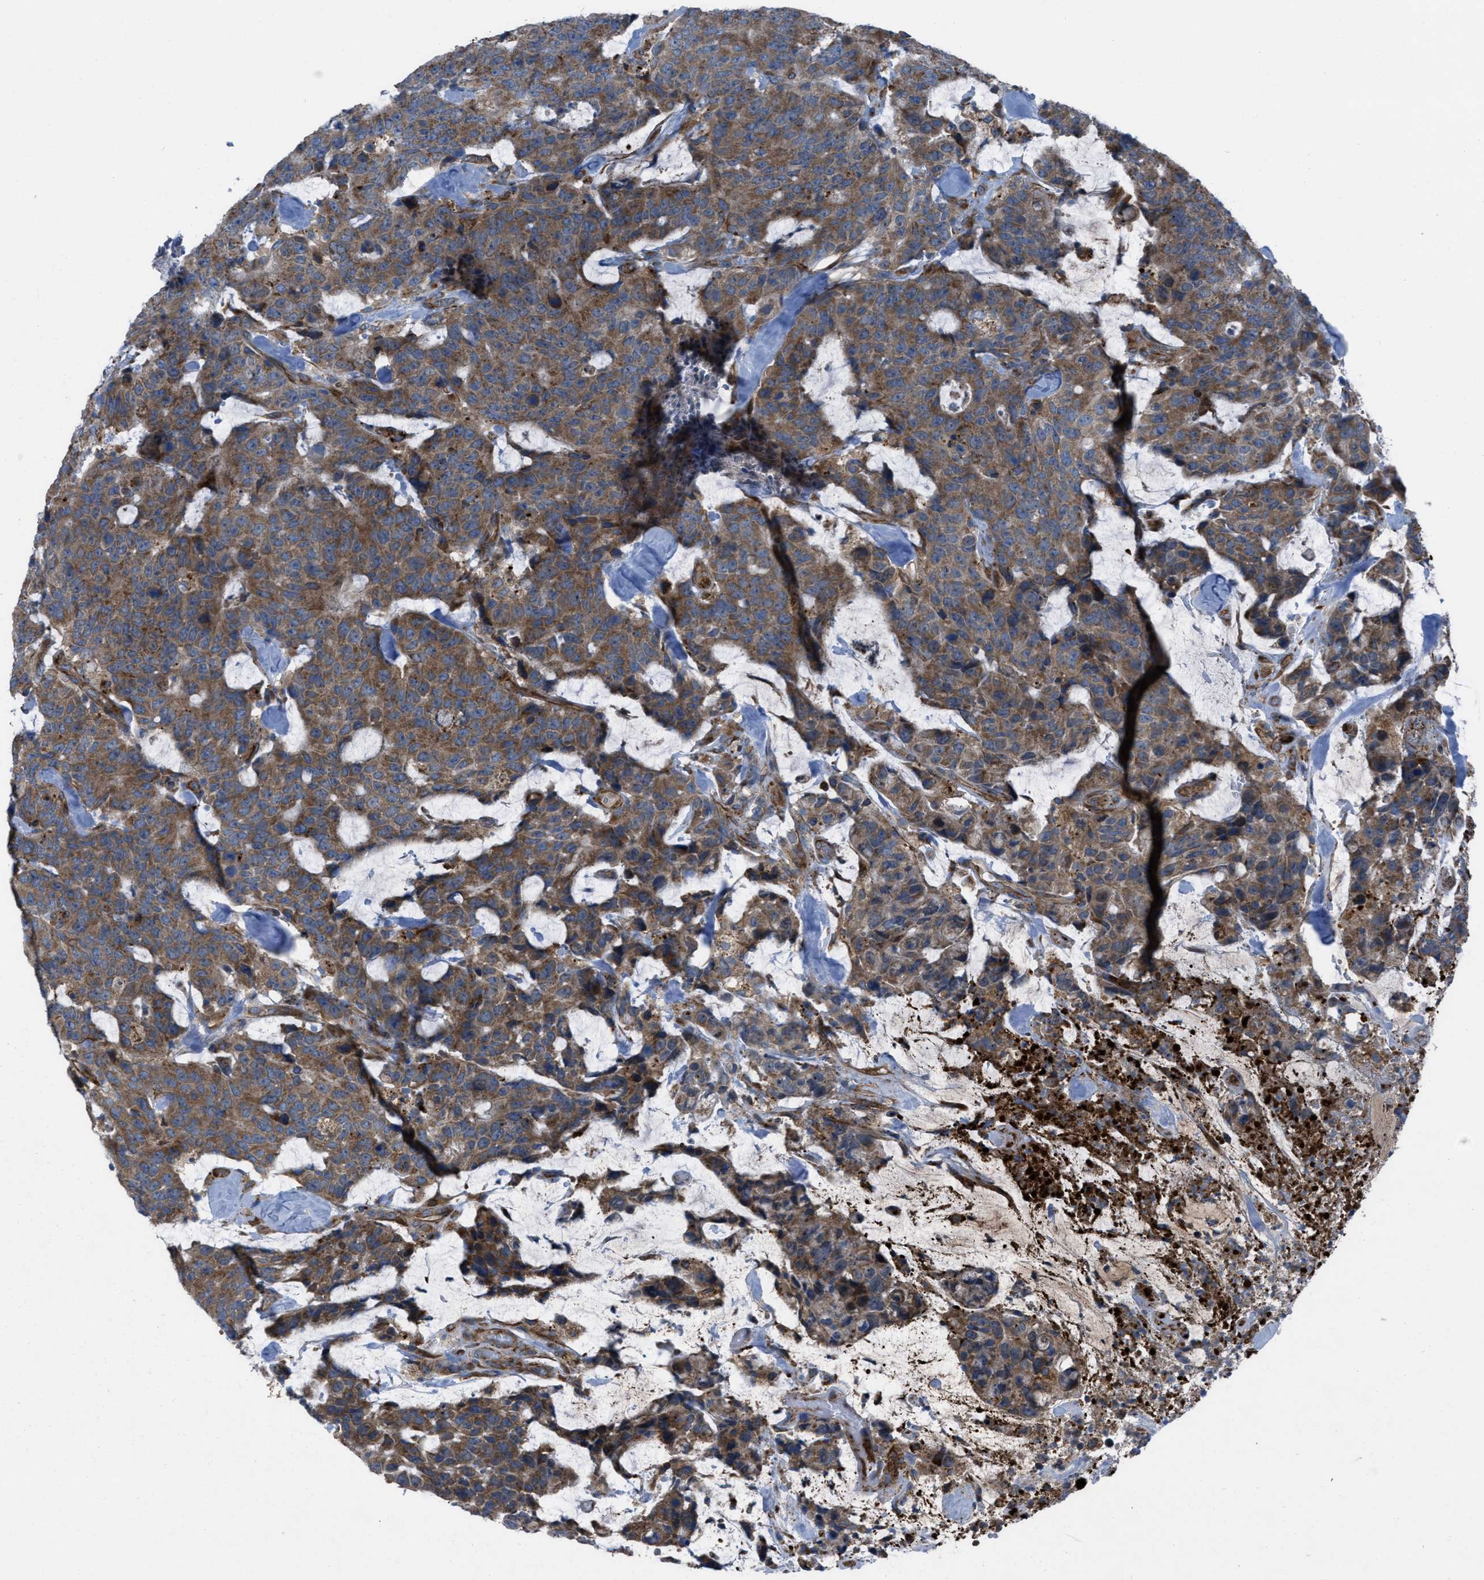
{"staining": {"intensity": "moderate", "quantity": ">75%", "location": "cytoplasmic/membranous"}, "tissue": "colorectal cancer", "cell_type": "Tumor cells", "image_type": "cancer", "snomed": [{"axis": "morphology", "description": "Adenocarcinoma, NOS"}, {"axis": "topography", "description": "Colon"}], "caption": "Immunohistochemistry (IHC) staining of colorectal cancer, which demonstrates medium levels of moderate cytoplasmic/membranous expression in approximately >75% of tumor cells indicating moderate cytoplasmic/membranous protein positivity. The staining was performed using DAB (brown) for protein detection and nuclei were counterstained in hematoxylin (blue).", "gene": "SLC6A9", "patient": {"sex": "female", "age": 86}}